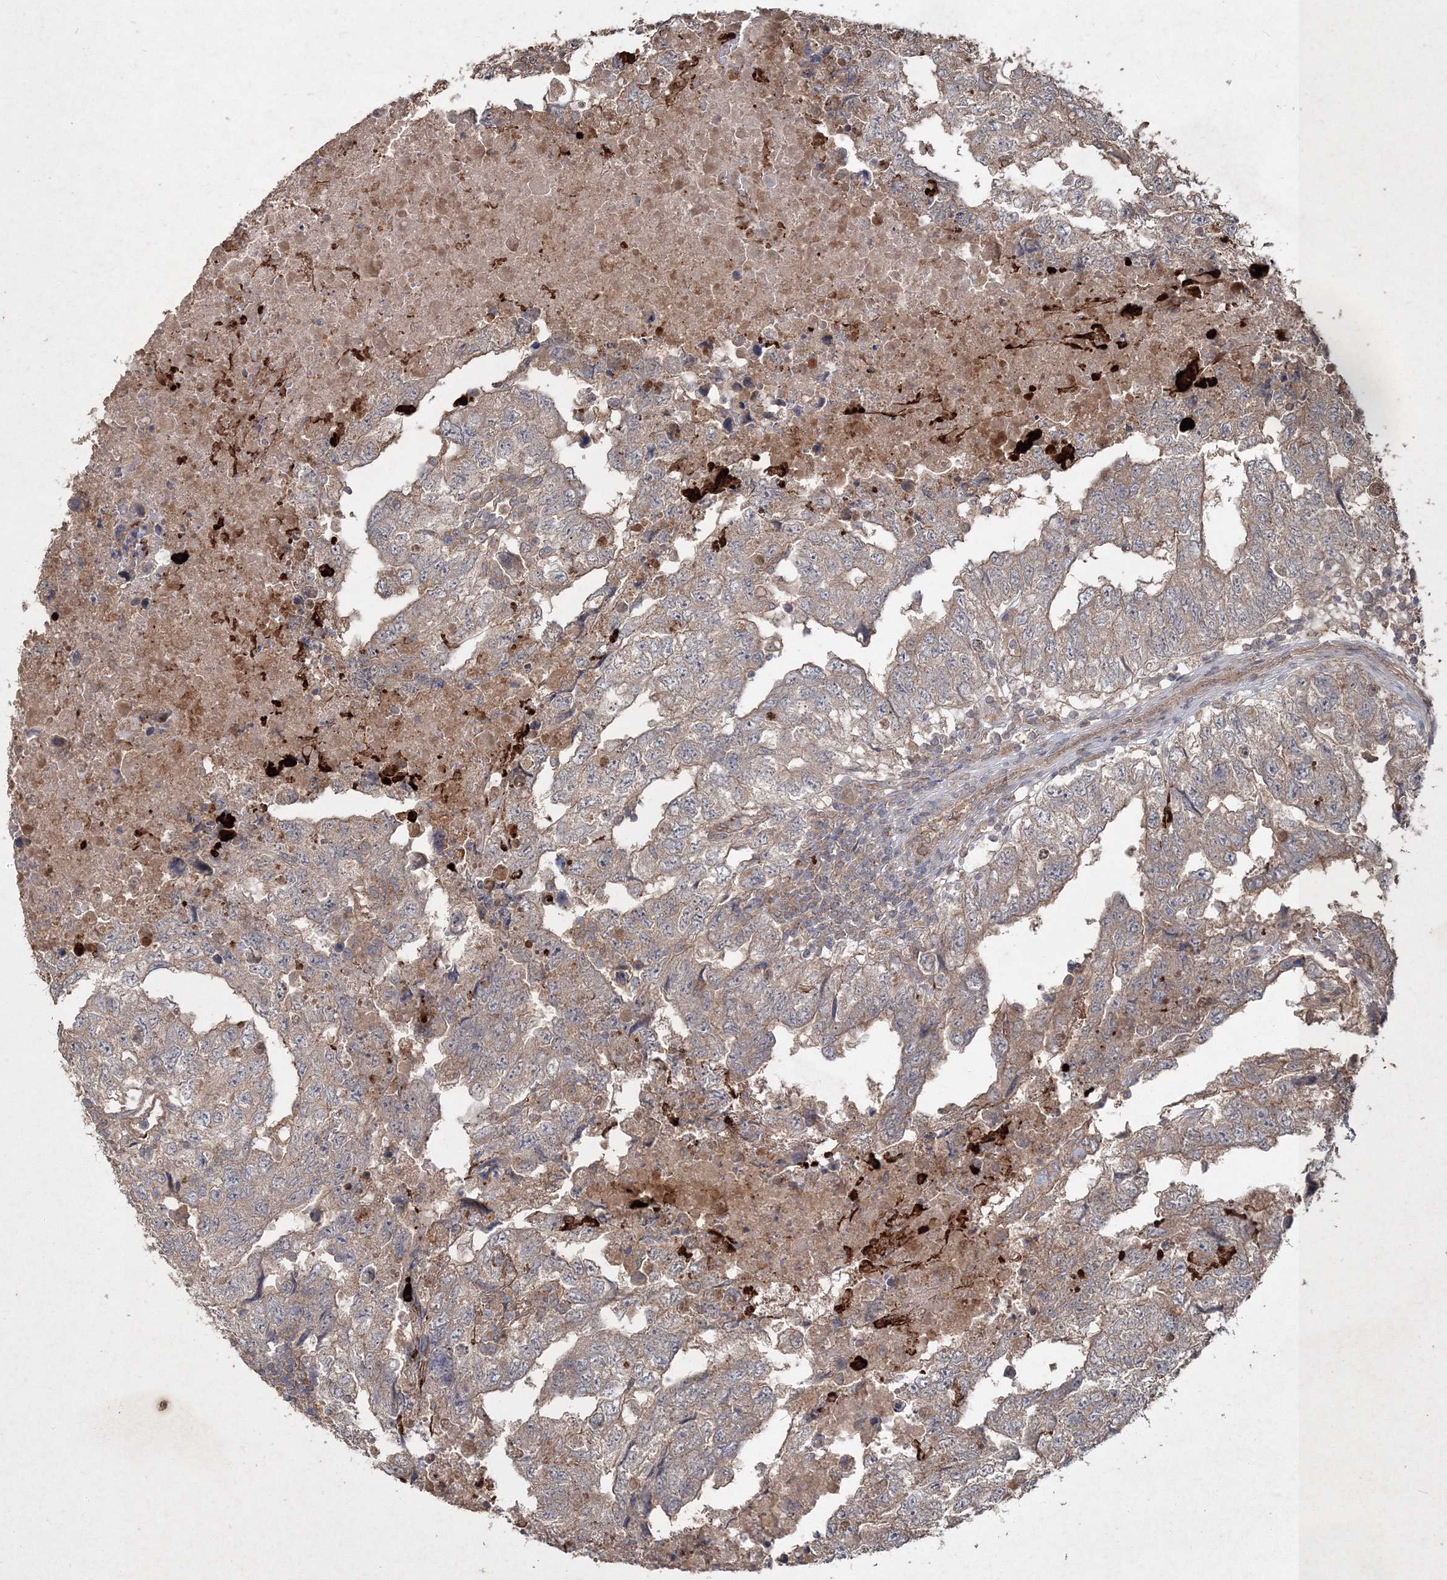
{"staining": {"intensity": "weak", "quantity": ">75%", "location": "cytoplasmic/membranous"}, "tissue": "testis cancer", "cell_type": "Tumor cells", "image_type": "cancer", "snomed": [{"axis": "morphology", "description": "Carcinoma, Embryonal, NOS"}, {"axis": "topography", "description": "Testis"}], "caption": "An immunohistochemistry (IHC) micrograph of neoplastic tissue is shown. Protein staining in brown shows weak cytoplasmic/membranous positivity in testis embryonal carcinoma within tumor cells.", "gene": "SPRY1", "patient": {"sex": "male", "age": 36}}